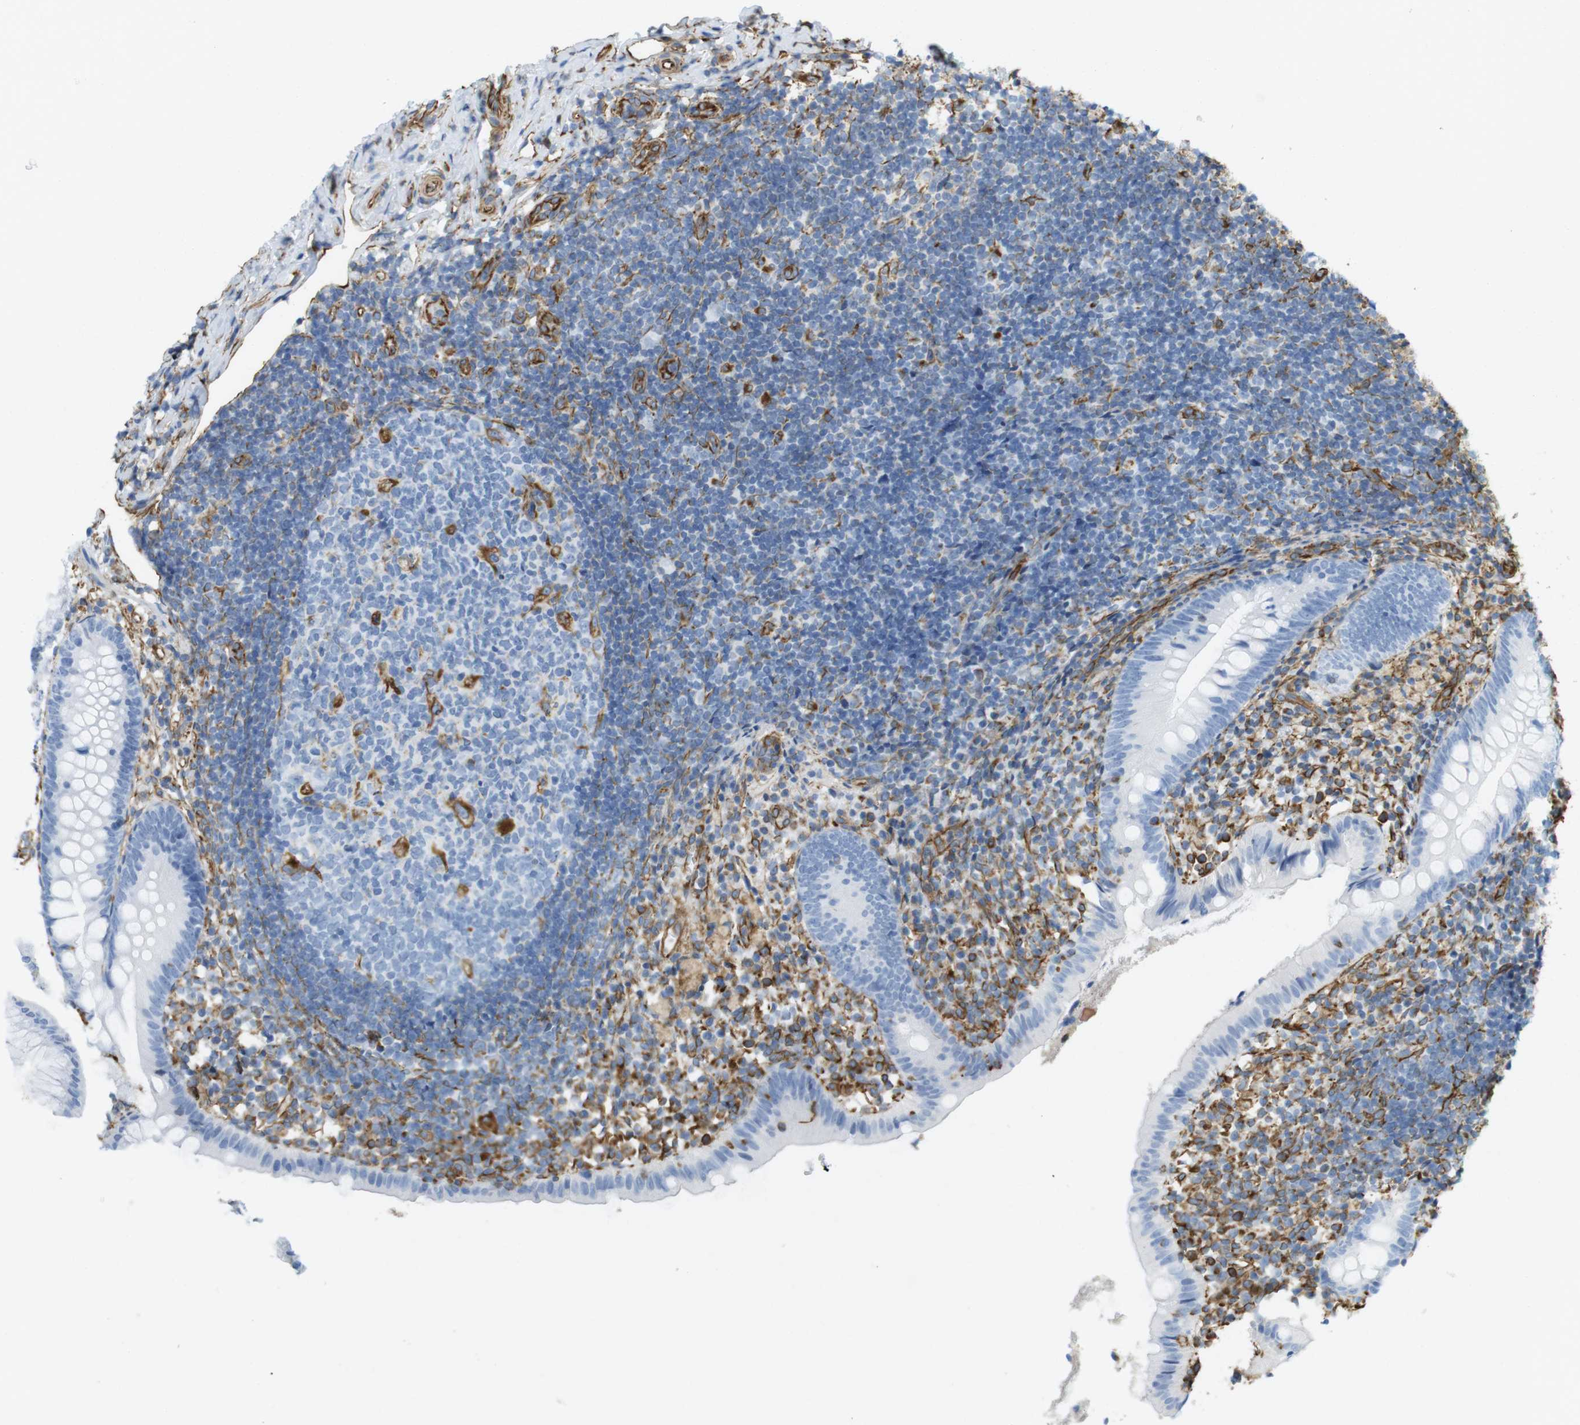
{"staining": {"intensity": "negative", "quantity": "none", "location": "none"}, "tissue": "appendix", "cell_type": "Glandular cells", "image_type": "normal", "snomed": [{"axis": "morphology", "description": "Normal tissue, NOS"}, {"axis": "topography", "description": "Appendix"}], "caption": "Immunohistochemistry histopathology image of normal appendix: appendix stained with DAB (3,3'-diaminobenzidine) reveals no significant protein positivity in glandular cells.", "gene": "MS4A10", "patient": {"sex": "female", "age": 20}}